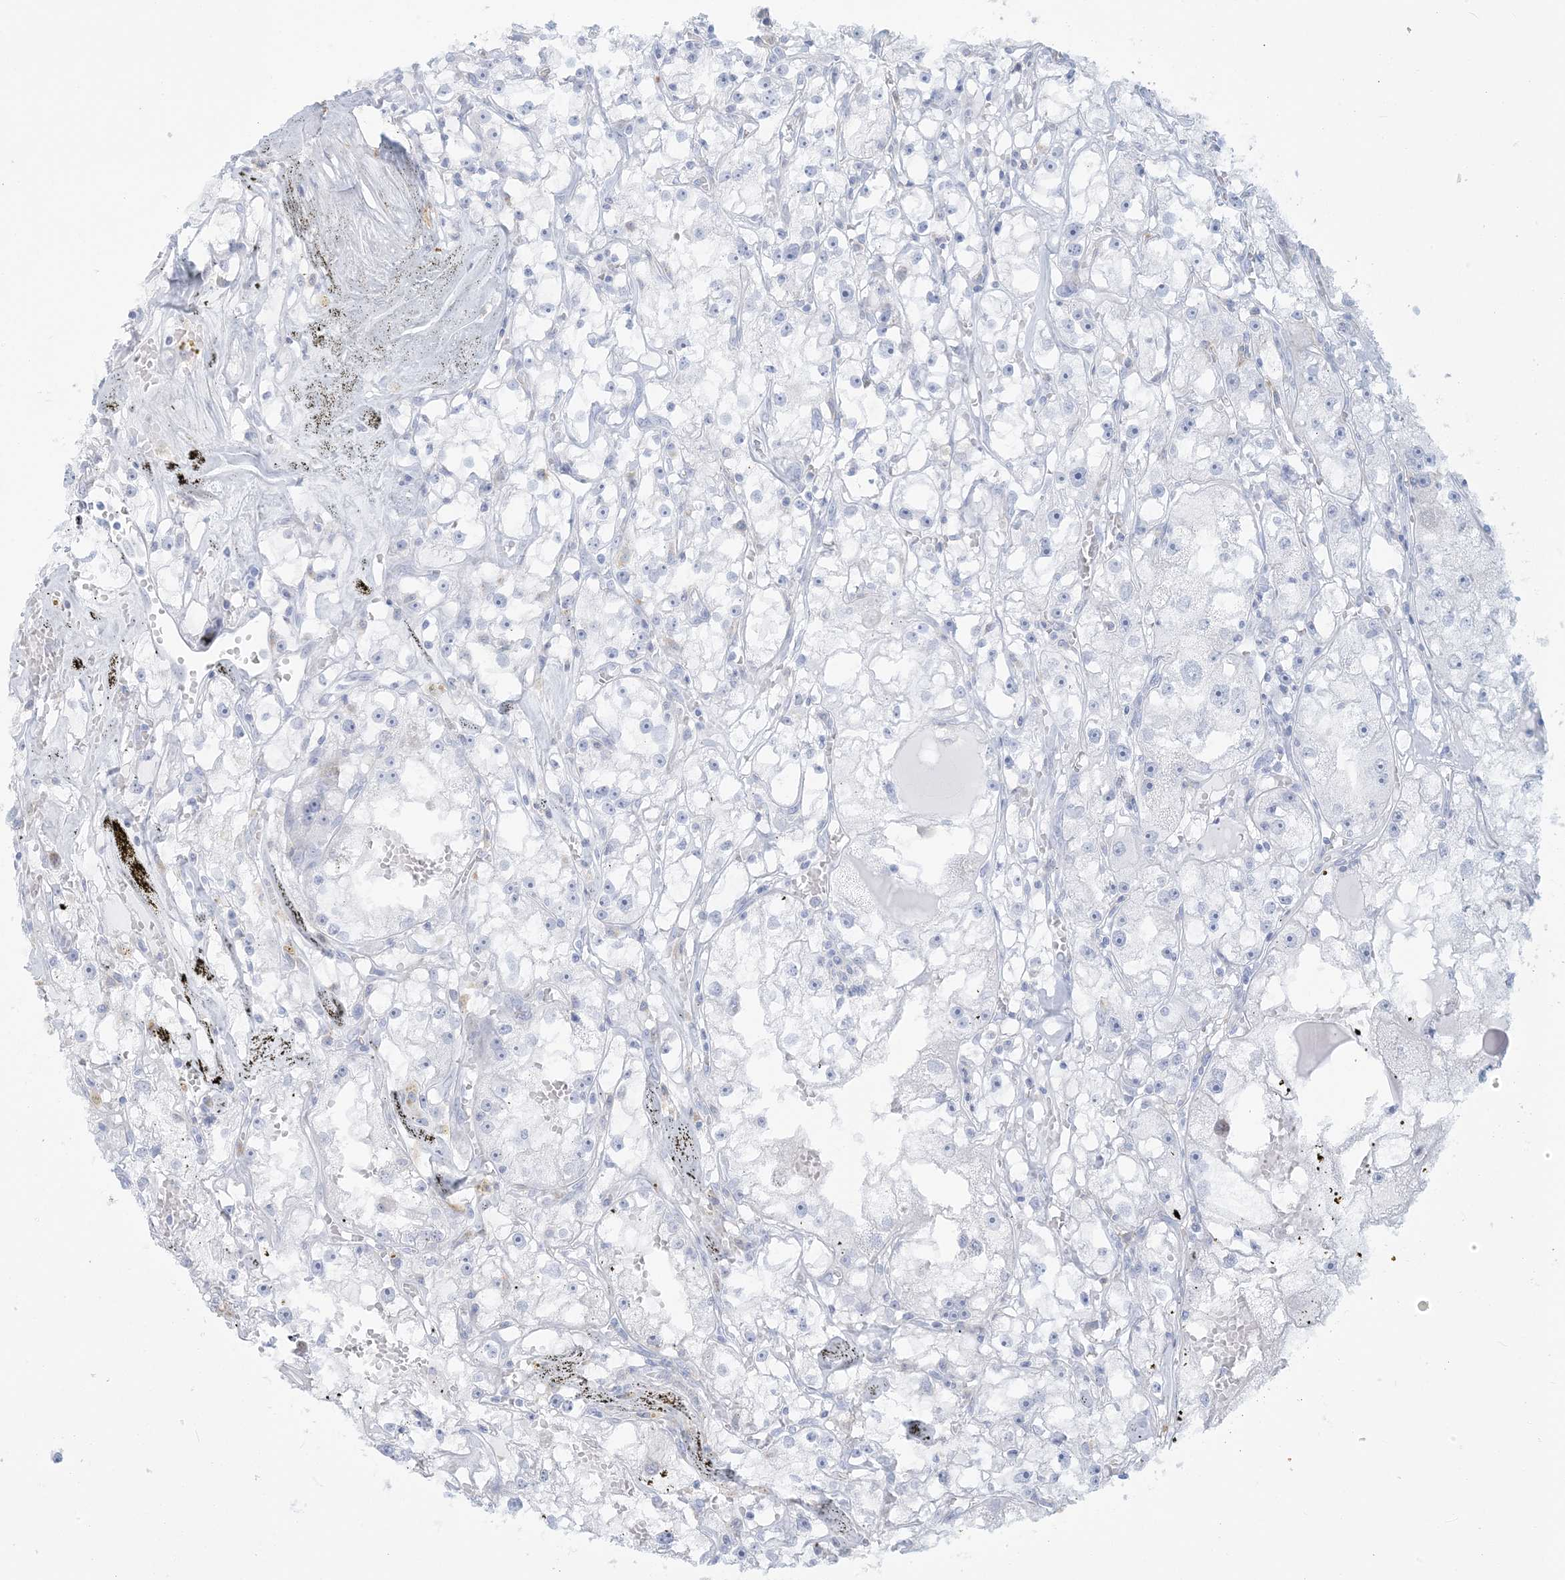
{"staining": {"intensity": "negative", "quantity": "none", "location": "none"}, "tissue": "renal cancer", "cell_type": "Tumor cells", "image_type": "cancer", "snomed": [{"axis": "morphology", "description": "Adenocarcinoma, NOS"}, {"axis": "topography", "description": "Kidney"}], "caption": "An immunohistochemistry (IHC) micrograph of adenocarcinoma (renal) is shown. There is no staining in tumor cells of adenocarcinoma (renal). (DAB immunohistochemistry (IHC) visualized using brightfield microscopy, high magnification).", "gene": "HLA-DRB1", "patient": {"sex": "male", "age": 56}}